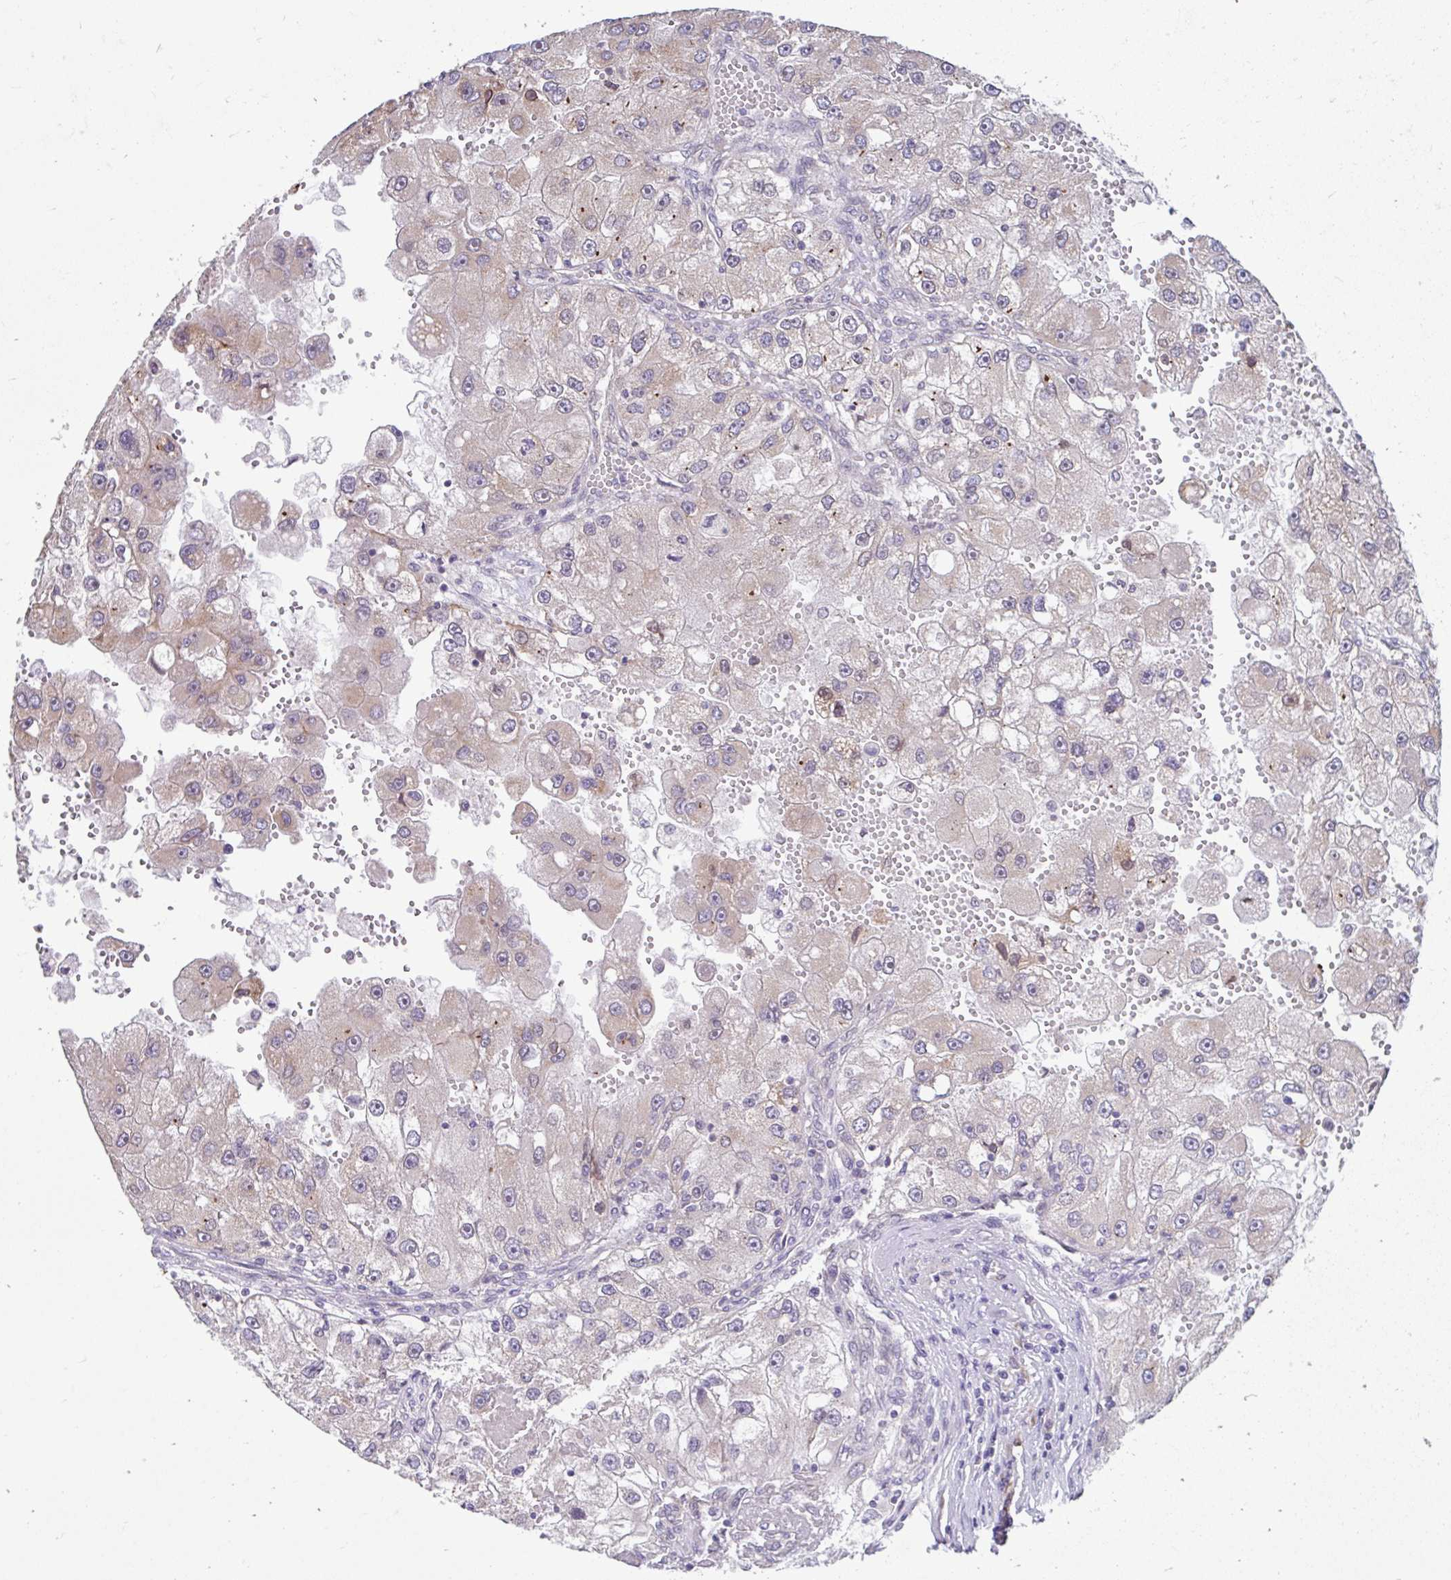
{"staining": {"intensity": "weak", "quantity": "<25%", "location": "cytoplasmic/membranous"}, "tissue": "renal cancer", "cell_type": "Tumor cells", "image_type": "cancer", "snomed": [{"axis": "morphology", "description": "Adenocarcinoma, NOS"}, {"axis": "topography", "description": "Kidney"}], "caption": "Renal cancer (adenocarcinoma) was stained to show a protein in brown. There is no significant expression in tumor cells.", "gene": "NT5C1B", "patient": {"sex": "male", "age": 63}}